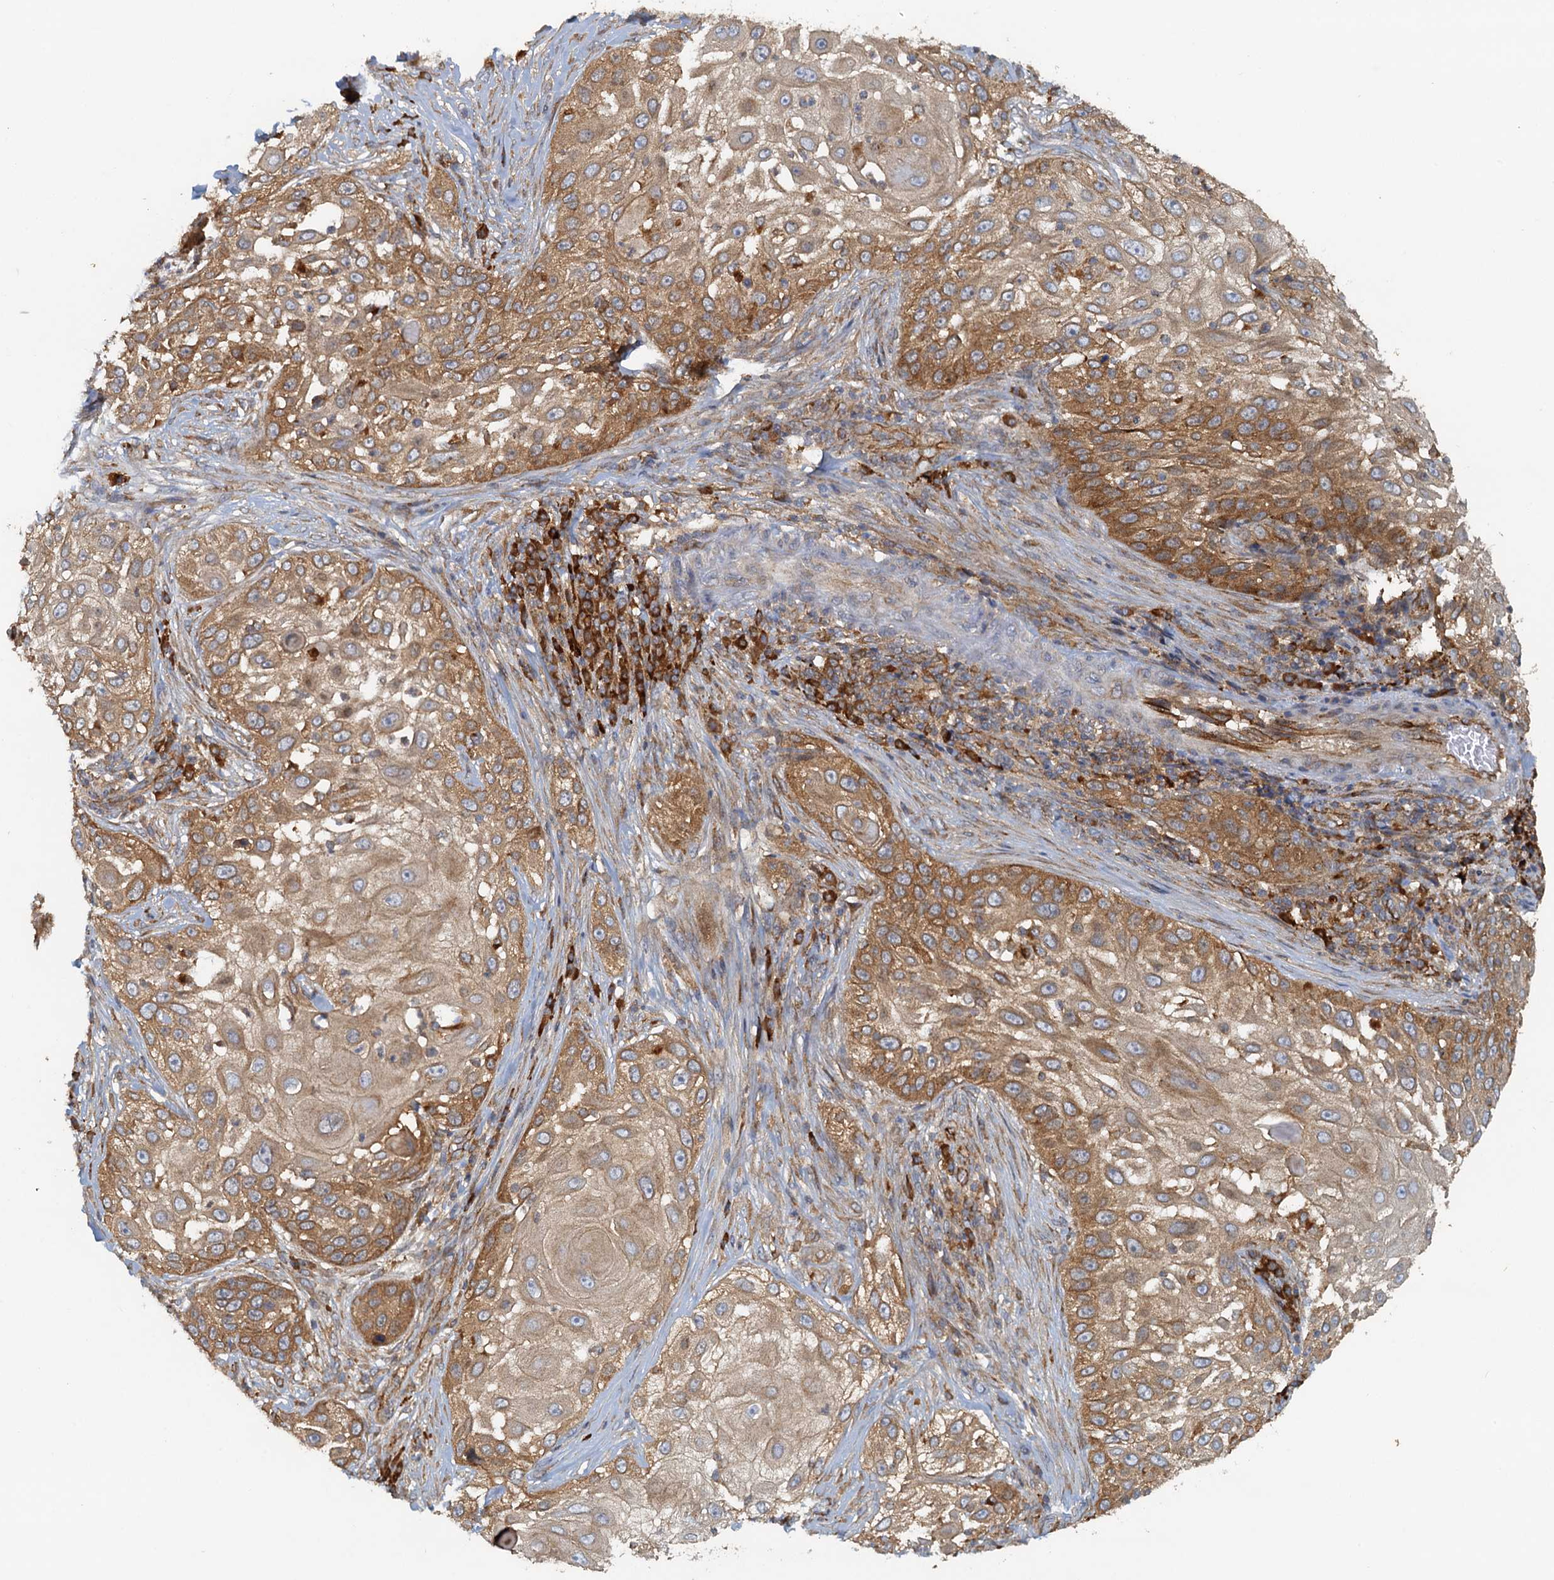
{"staining": {"intensity": "moderate", "quantity": ">75%", "location": "cytoplasmic/membranous"}, "tissue": "skin cancer", "cell_type": "Tumor cells", "image_type": "cancer", "snomed": [{"axis": "morphology", "description": "Squamous cell carcinoma, NOS"}, {"axis": "topography", "description": "Skin"}], "caption": "Immunohistochemistry of skin cancer reveals medium levels of moderate cytoplasmic/membranous staining in about >75% of tumor cells. The staining is performed using DAB brown chromogen to label protein expression. The nuclei are counter-stained blue using hematoxylin.", "gene": "NIPAL3", "patient": {"sex": "female", "age": 44}}